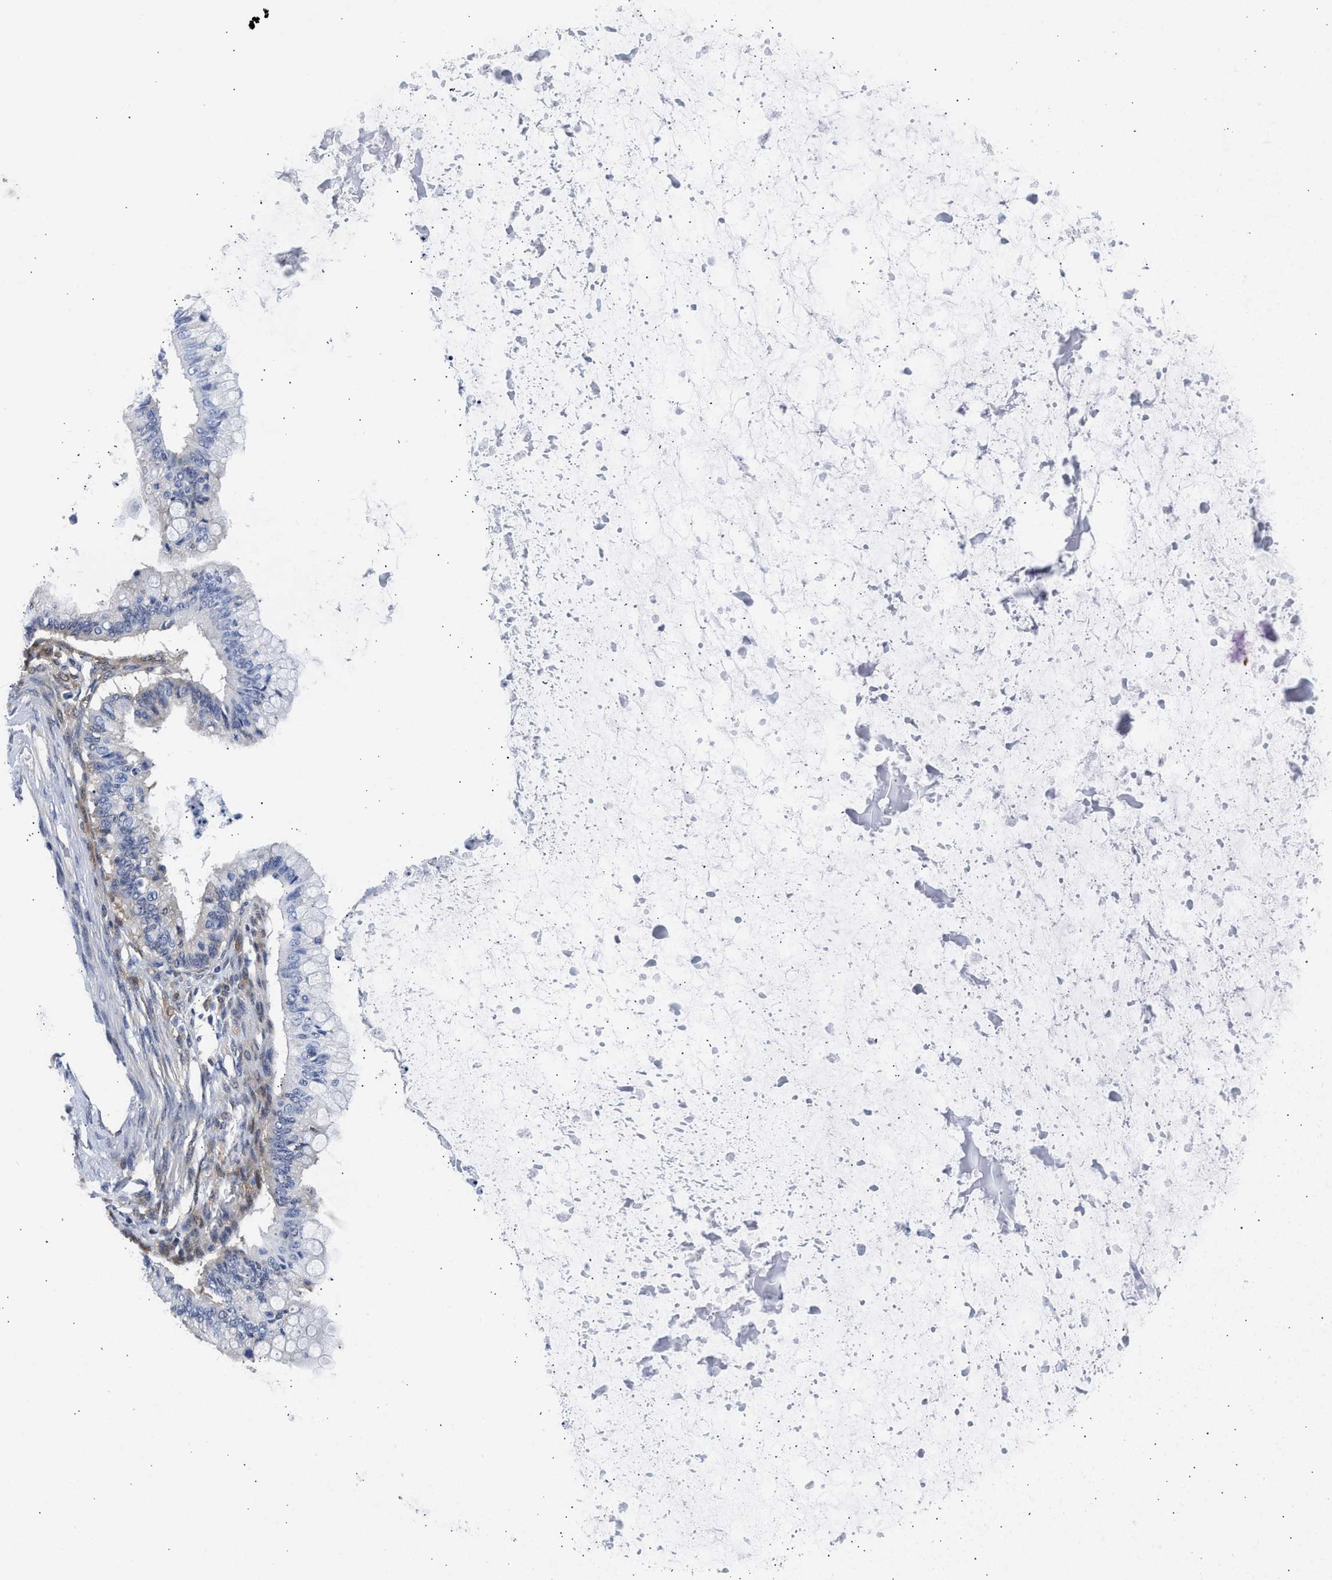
{"staining": {"intensity": "negative", "quantity": "none", "location": "none"}, "tissue": "ovarian cancer", "cell_type": "Tumor cells", "image_type": "cancer", "snomed": [{"axis": "morphology", "description": "Cystadenocarcinoma, mucinous, NOS"}, {"axis": "topography", "description": "Ovary"}], "caption": "IHC micrograph of neoplastic tissue: human ovarian mucinous cystadenocarcinoma stained with DAB (3,3'-diaminobenzidine) displays no significant protein expression in tumor cells.", "gene": "XPO5", "patient": {"sex": "female", "age": 57}}